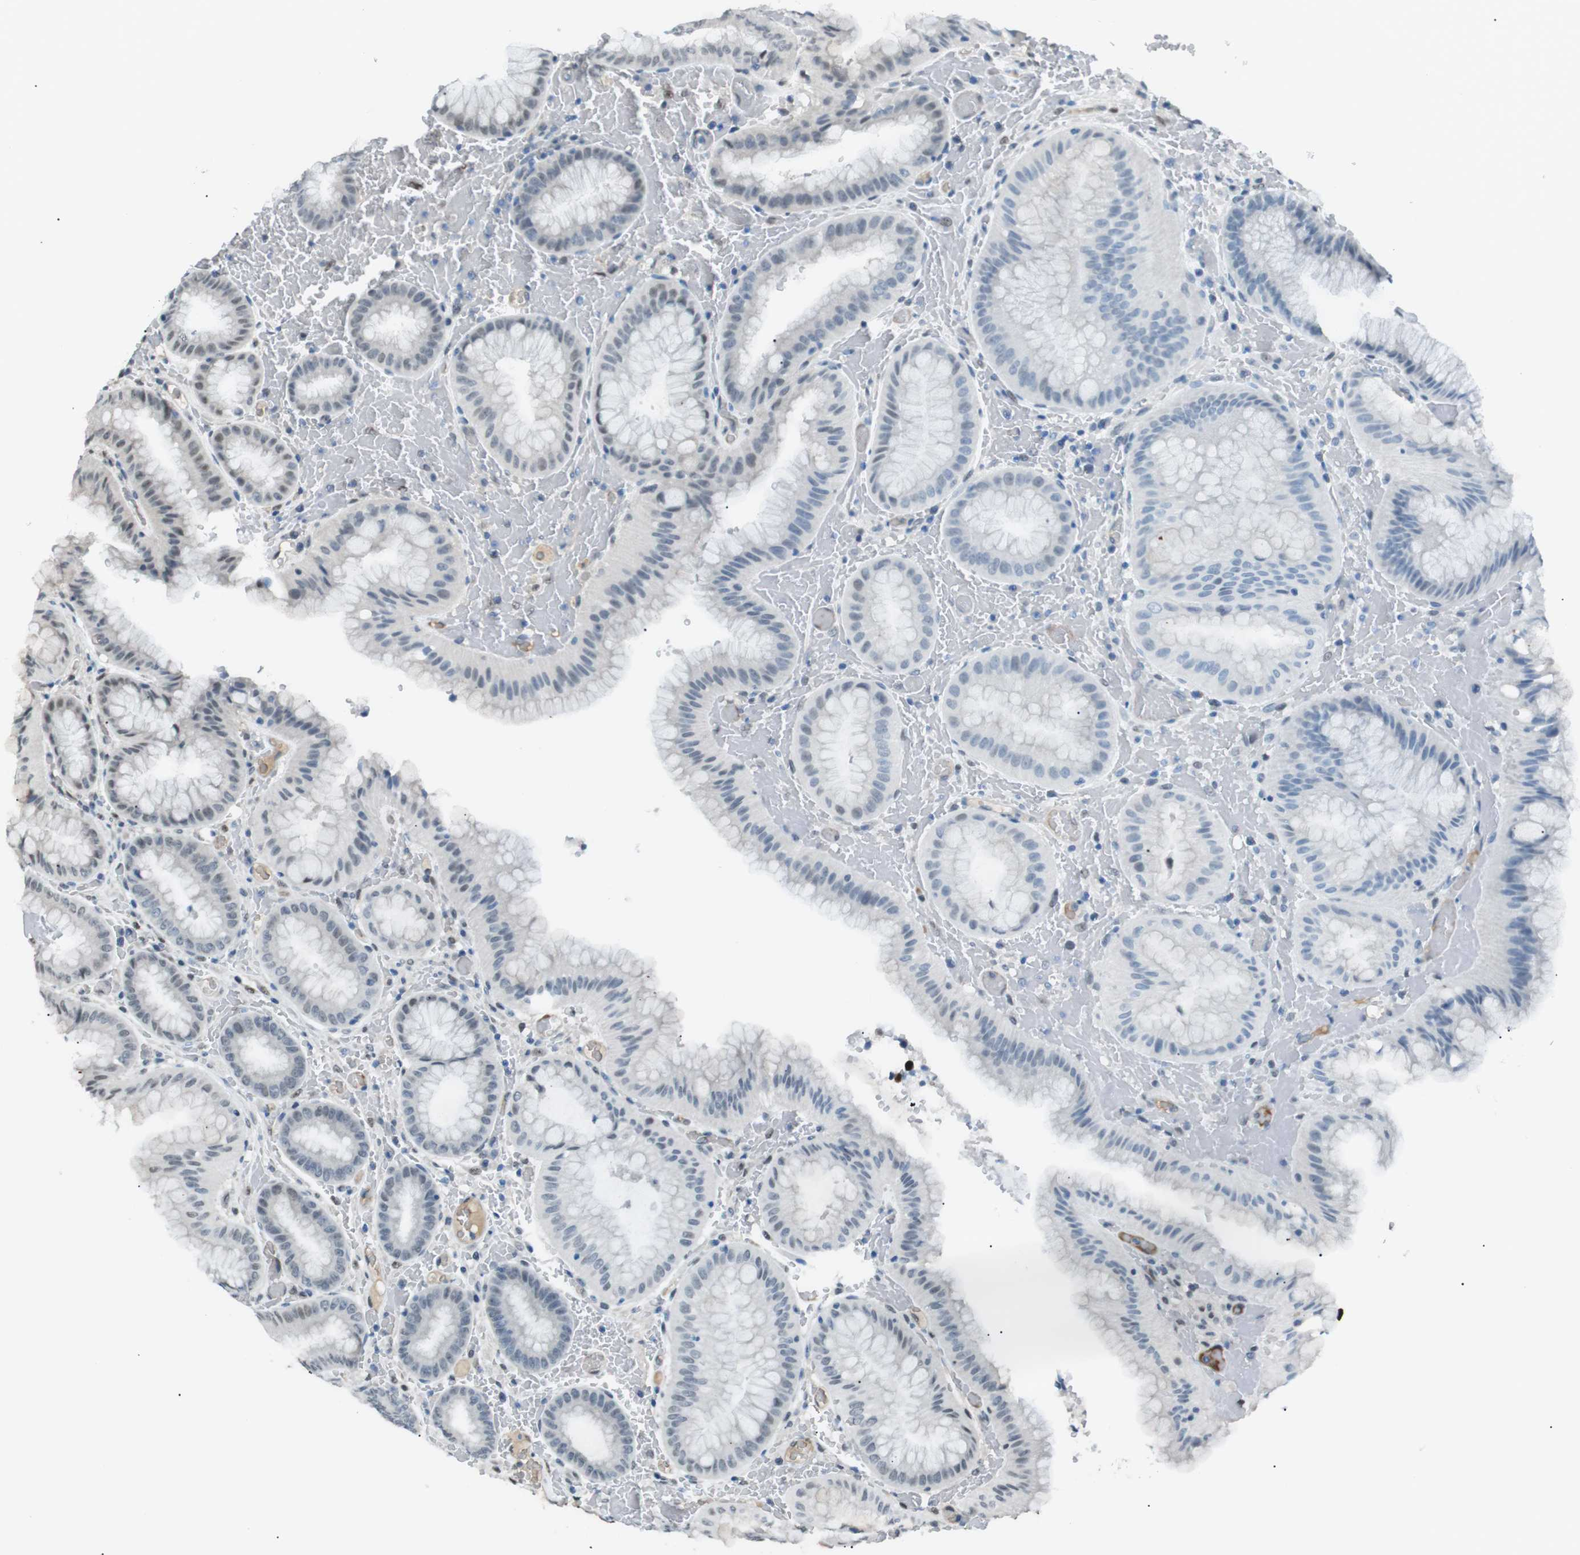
{"staining": {"intensity": "weak", "quantity": "<25%", "location": "nuclear"}, "tissue": "stomach", "cell_type": "Glandular cells", "image_type": "normal", "snomed": [{"axis": "morphology", "description": "Normal tissue, NOS"}, {"axis": "morphology", "description": "Carcinoid, malignant, NOS"}, {"axis": "topography", "description": "Stomach, upper"}], "caption": "Immunohistochemistry micrograph of benign stomach: human stomach stained with DAB (3,3'-diaminobenzidine) displays no significant protein staining in glandular cells. Nuclei are stained in blue.", "gene": "SRPK2", "patient": {"sex": "male", "age": 39}}